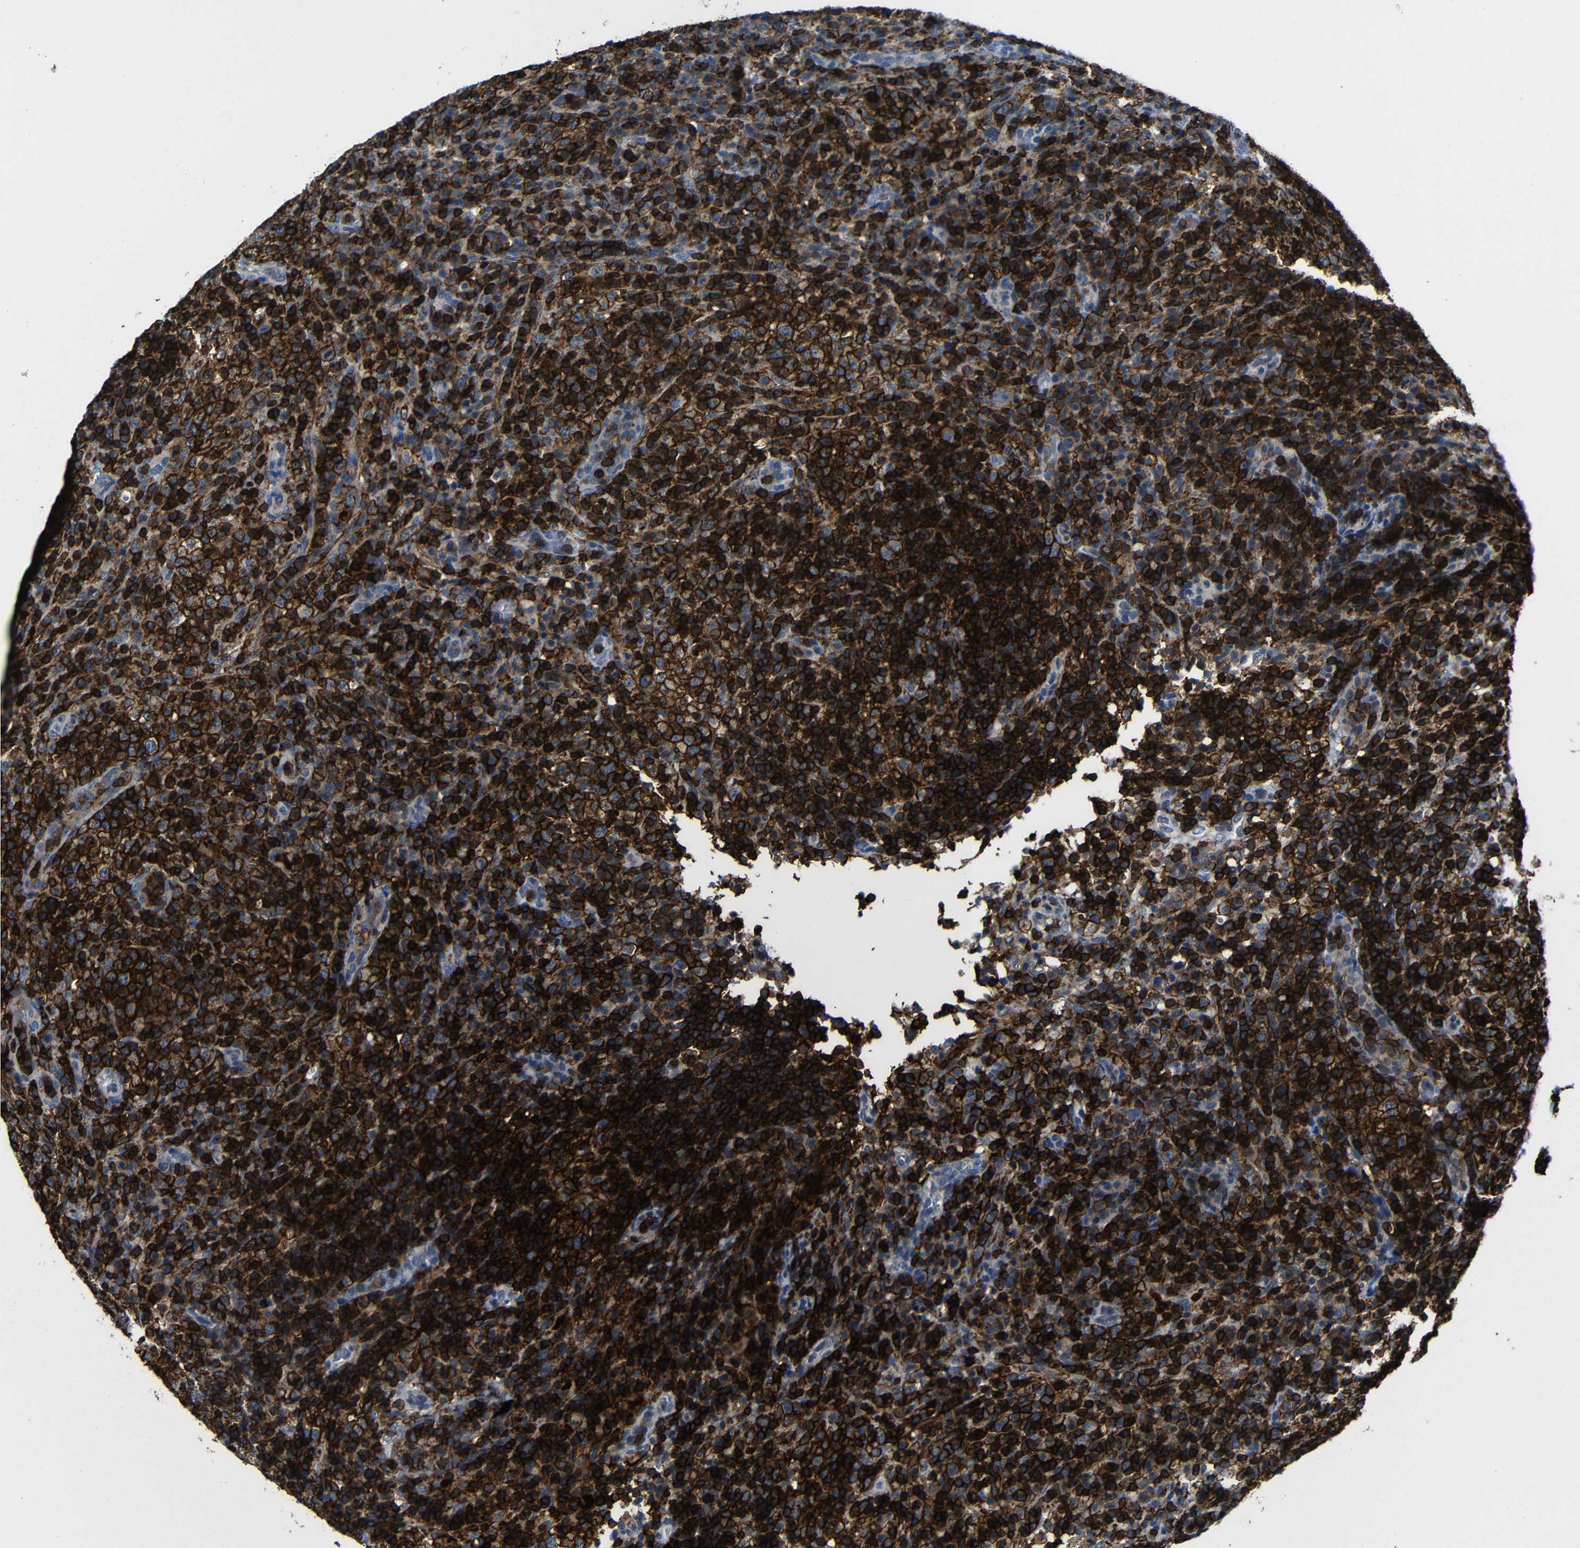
{"staining": {"intensity": "strong", "quantity": ">75%", "location": "cytoplasmic/membranous"}, "tissue": "lymphoma", "cell_type": "Tumor cells", "image_type": "cancer", "snomed": [{"axis": "morphology", "description": "Malignant lymphoma, non-Hodgkin's type, High grade"}, {"axis": "topography", "description": "Lymph node"}], "caption": "An immunohistochemistry (IHC) histopathology image of neoplastic tissue is shown. Protein staining in brown shows strong cytoplasmic/membranous positivity in high-grade malignant lymphoma, non-Hodgkin's type within tumor cells.", "gene": "P2RY12", "patient": {"sex": "female", "age": 76}}